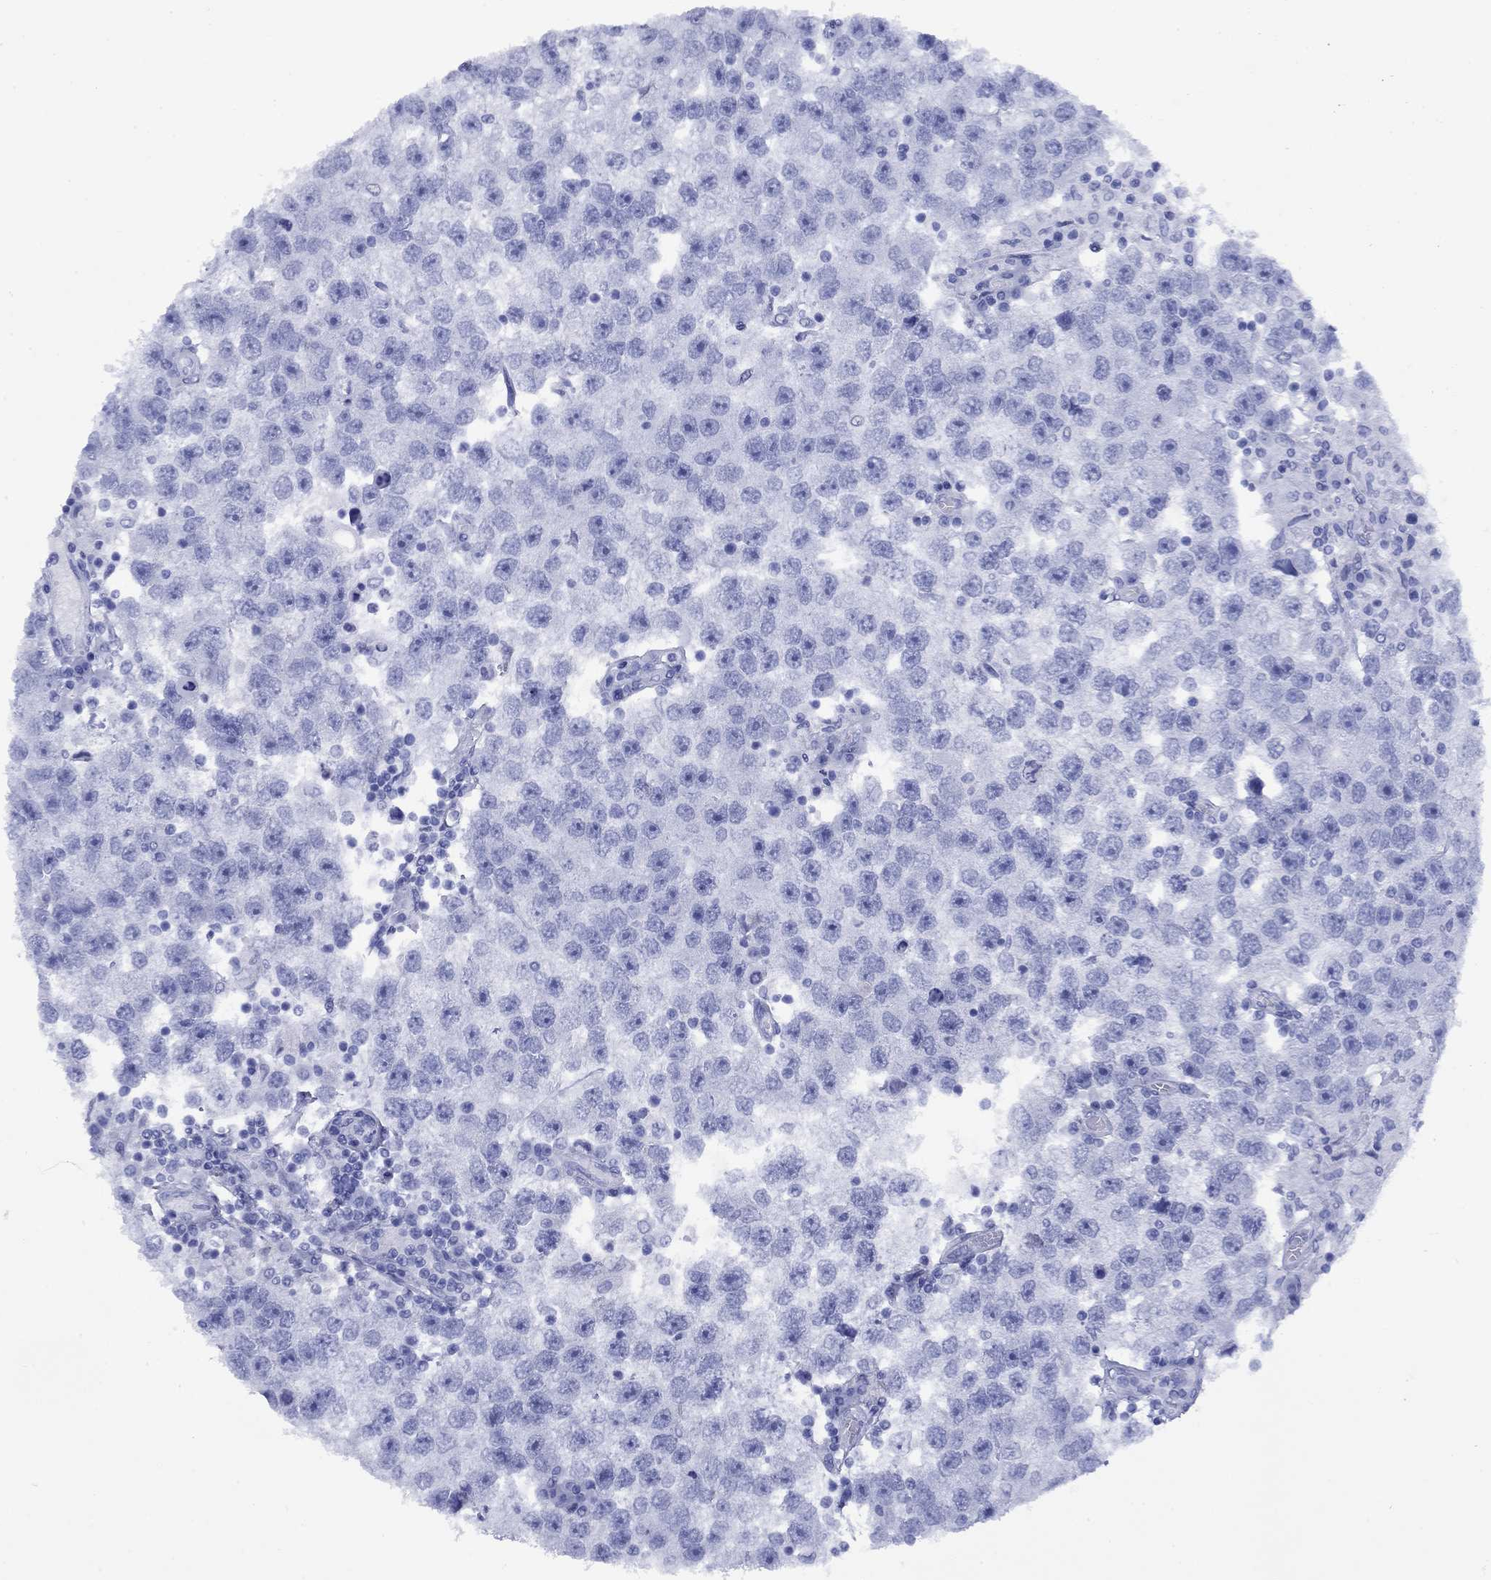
{"staining": {"intensity": "negative", "quantity": "none", "location": "none"}, "tissue": "testis cancer", "cell_type": "Tumor cells", "image_type": "cancer", "snomed": [{"axis": "morphology", "description": "Seminoma, NOS"}, {"axis": "topography", "description": "Testis"}], "caption": "This is a photomicrograph of immunohistochemistry (IHC) staining of testis cancer (seminoma), which shows no expression in tumor cells. Nuclei are stained in blue.", "gene": "GIP", "patient": {"sex": "male", "age": 26}}